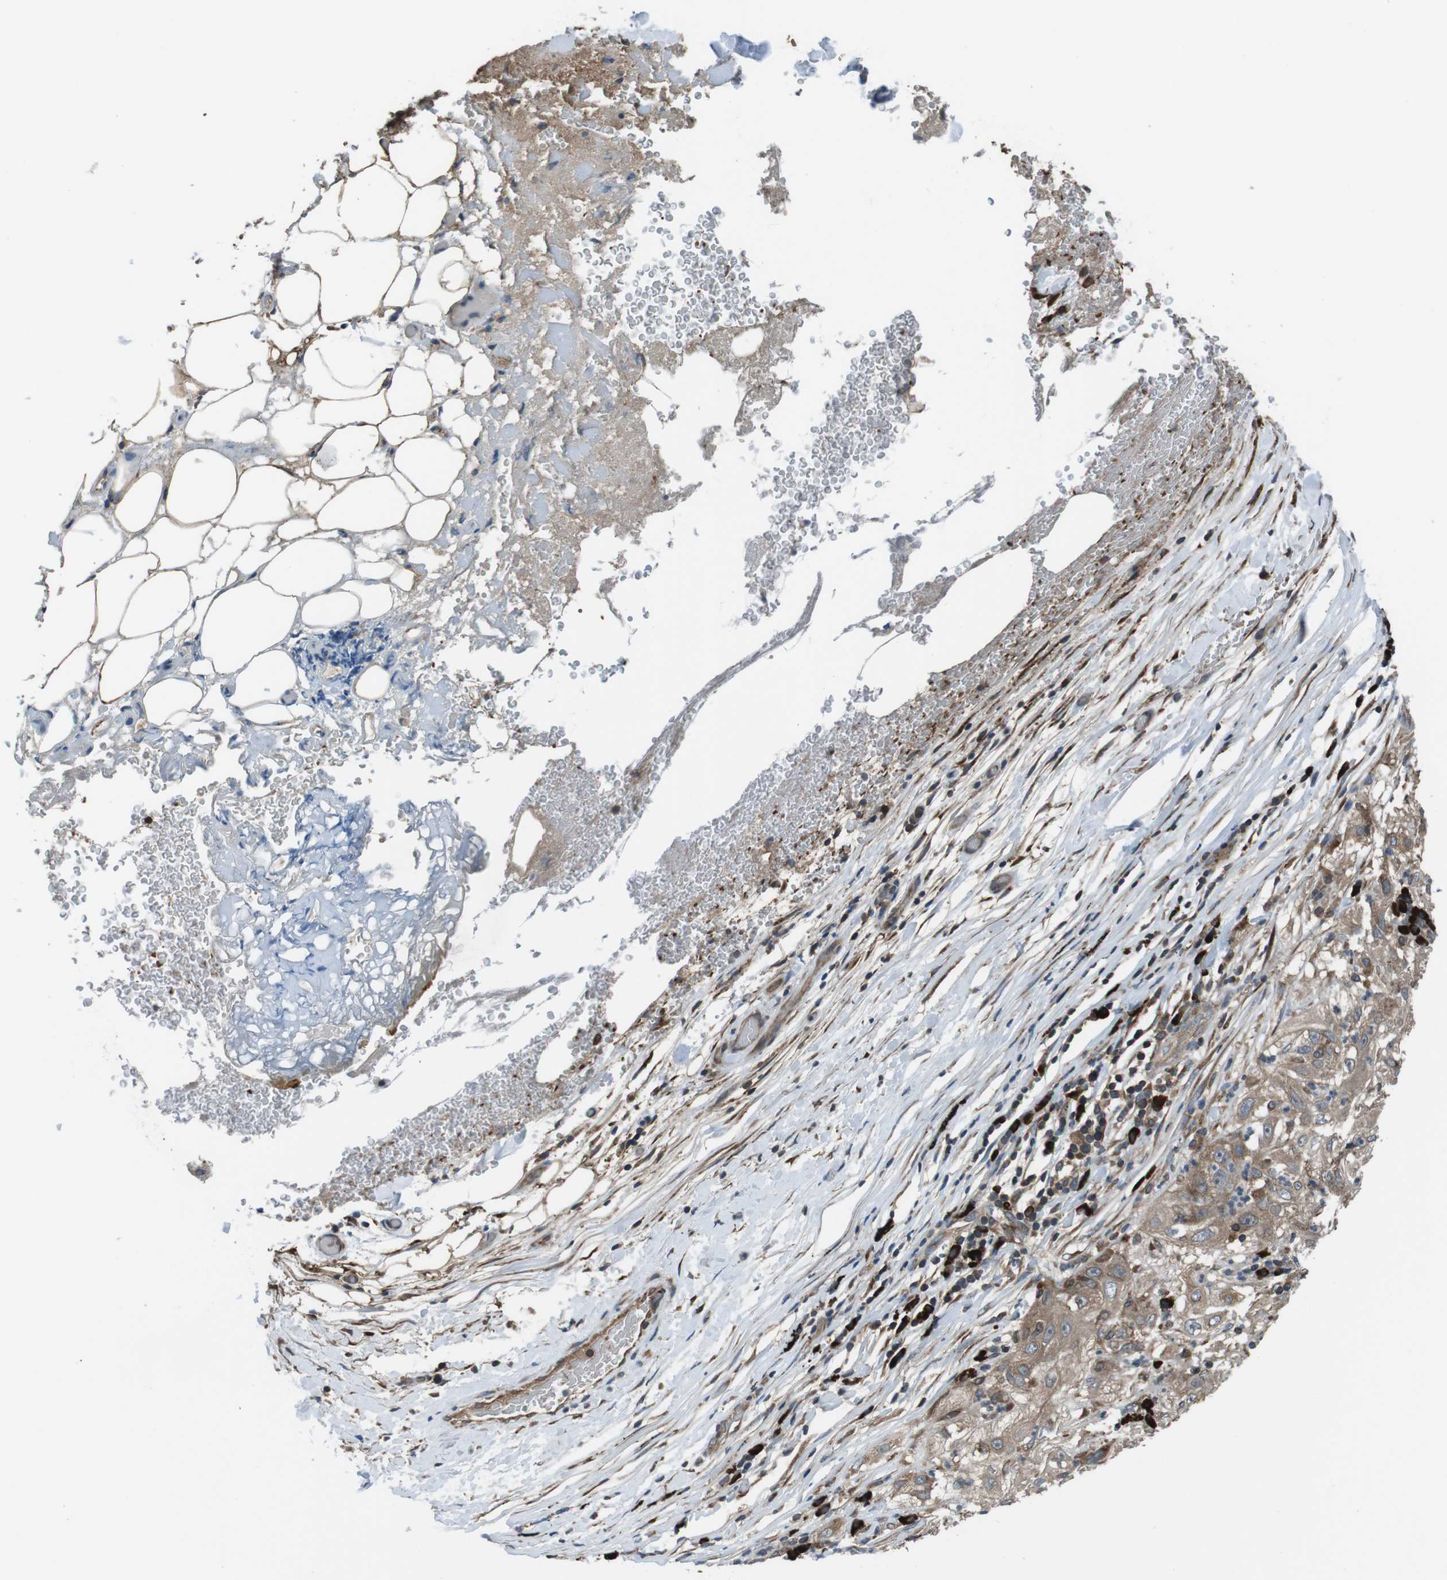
{"staining": {"intensity": "moderate", "quantity": ">75%", "location": "cytoplasmic/membranous"}, "tissue": "lung cancer", "cell_type": "Tumor cells", "image_type": "cancer", "snomed": [{"axis": "morphology", "description": "Inflammation, NOS"}, {"axis": "morphology", "description": "Squamous cell carcinoma, NOS"}, {"axis": "topography", "description": "Lymph node"}, {"axis": "topography", "description": "Soft tissue"}, {"axis": "topography", "description": "Lung"}], "caption": "This histopathology image exhibits IHC staining of lung cancer, with medium moderate cytoplasmic/membranous positivity in about >75% of tumor cells.", "gene": "SSR3", "patient": {"sex": "male", "age": 66}}